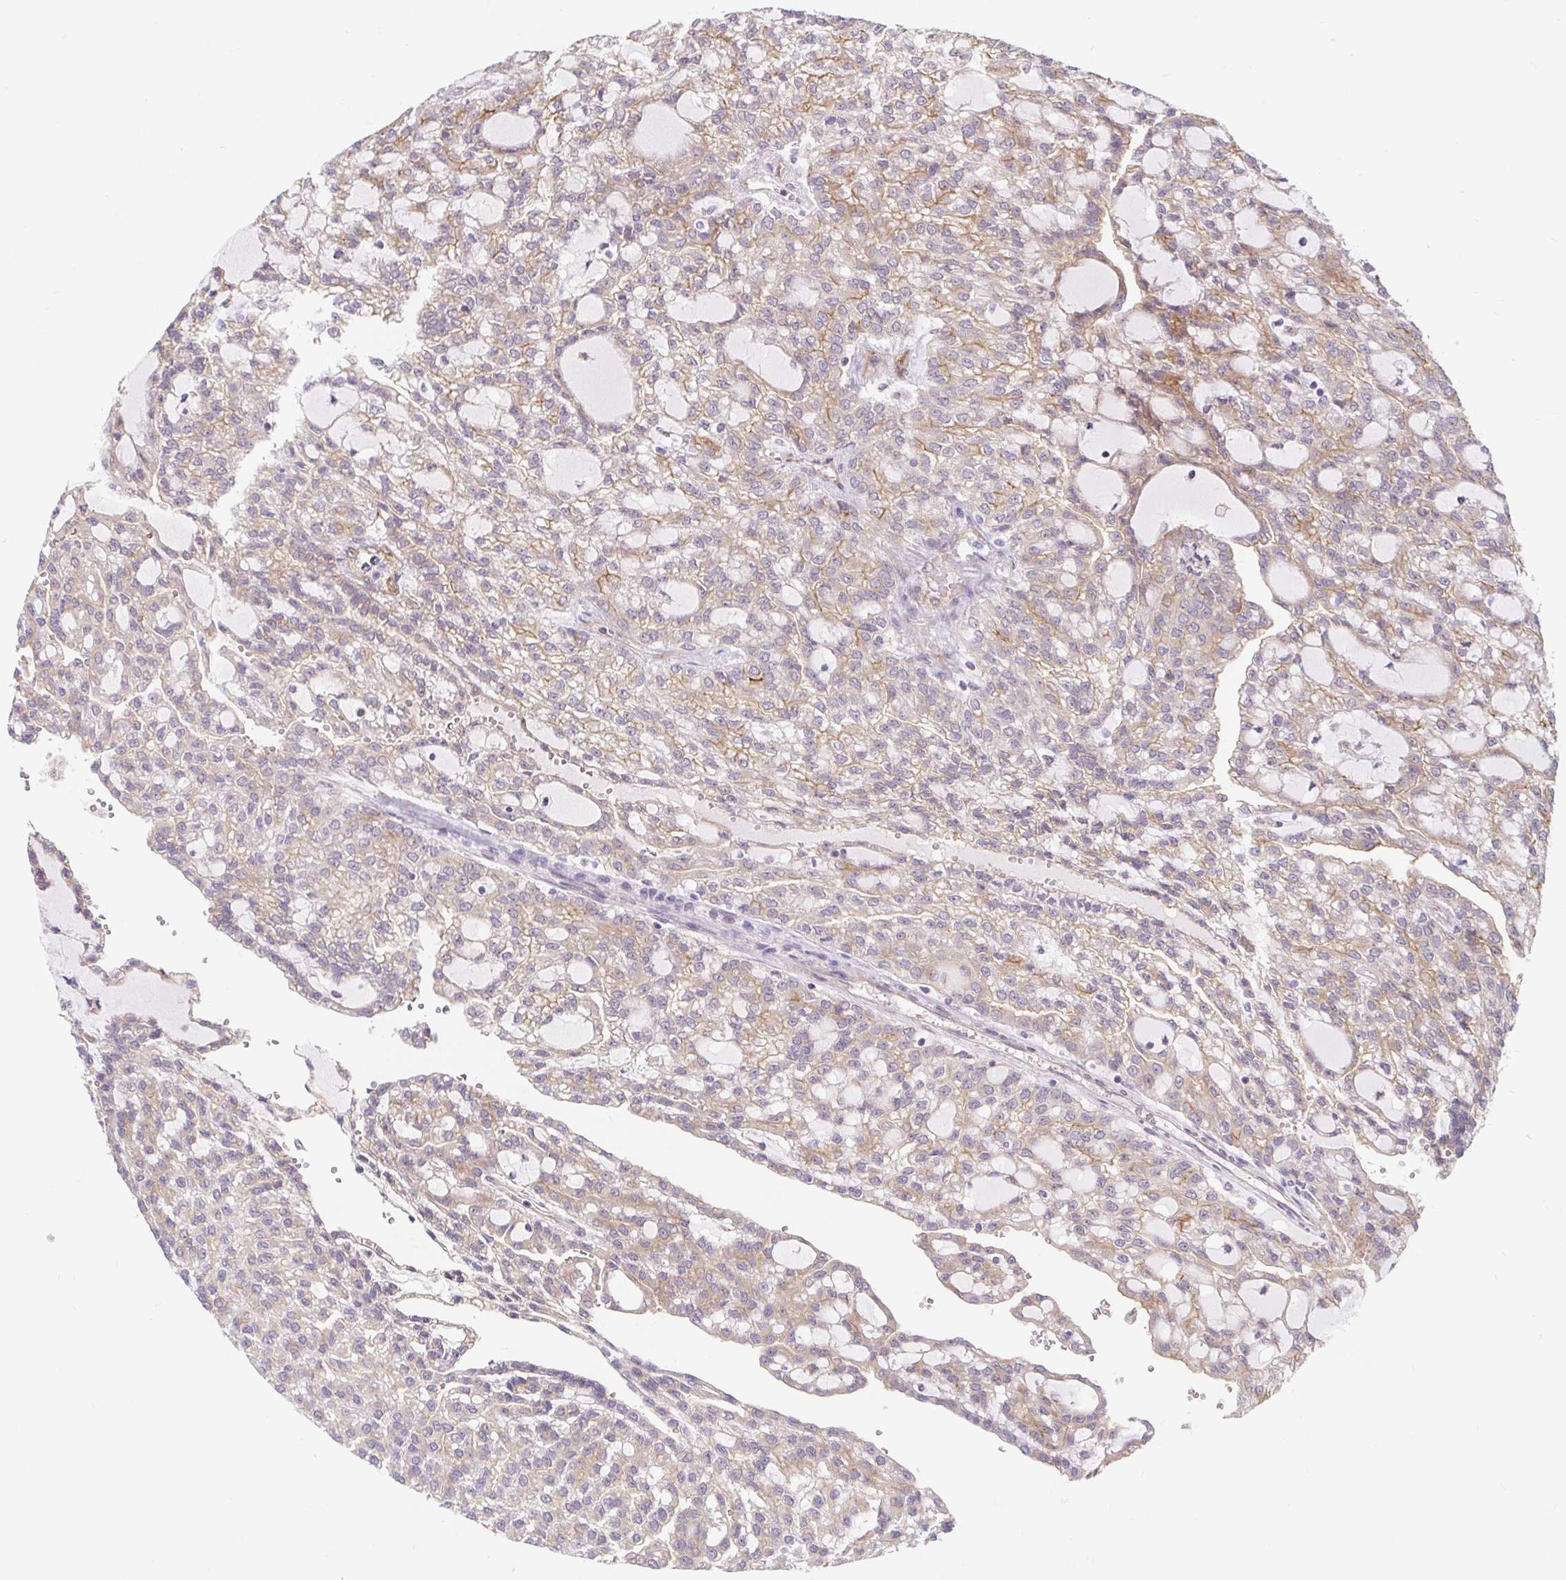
{"staining": {"intensity": "weak", "quantity": "25%-75%", "location": "cytoplasmic/membranous"}, "tissue": "renal cancer", "cell_type": "Tumor cells", "image_type": "cancer", "snomed": [{"axis": "morphology", "description": "Adenocarcinoma, NOS"}, {"axis": "topography", "description": "Kidney"}], "caption": "This photomicrograph reveals renal adenocarcinoma stained with immunohistochemistry (IHC) to label a protein in brown. The cytoplasmic/membranous of tumor cells show weak positivity for the protein. Nuclei are counter-stained blue.", "gene": "LYPD5", "patient": {"sex": "male", "age": 63}}